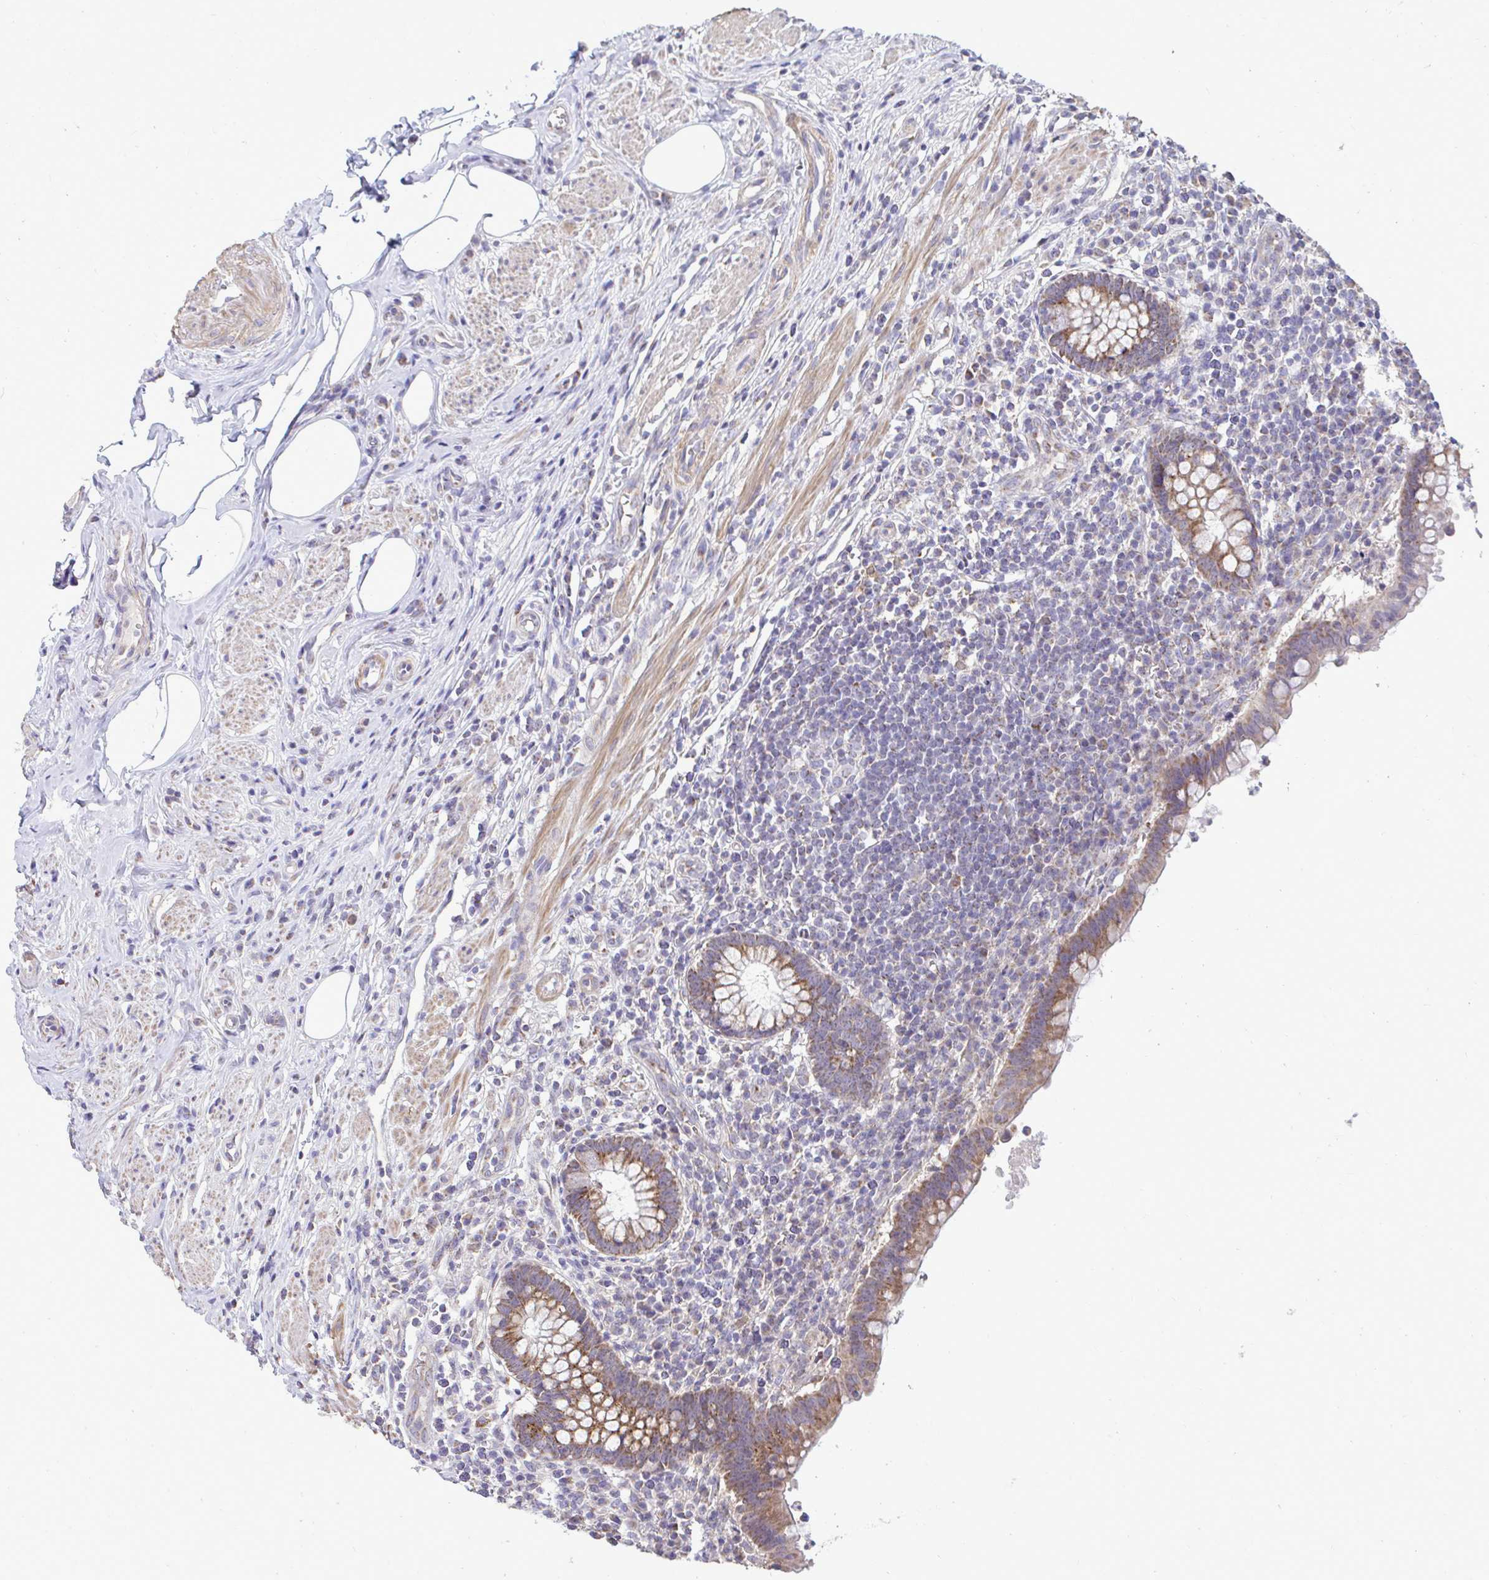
{"staining": {"intensity": "moderate", "quantity": ">75%", "location": "cytoplasmic/membranous"}, "tissue": "appendix", "cell_type": "Glandular cells", "image_type": "normal", "snomed": [{"axis": "morphology", "description": "Normal tissue, NOS"}, {"axis": "topography", "description": "Appendix"}], "caption": "Glandular cells show moderate cytoplasmic/membranous expression in about >75% of cells in unremarkable appendix. (IHC, brightfield microscopy, high magnification).", "gene": "ENSG00000269547", "patient": {"sex": "female", "age": 56}}